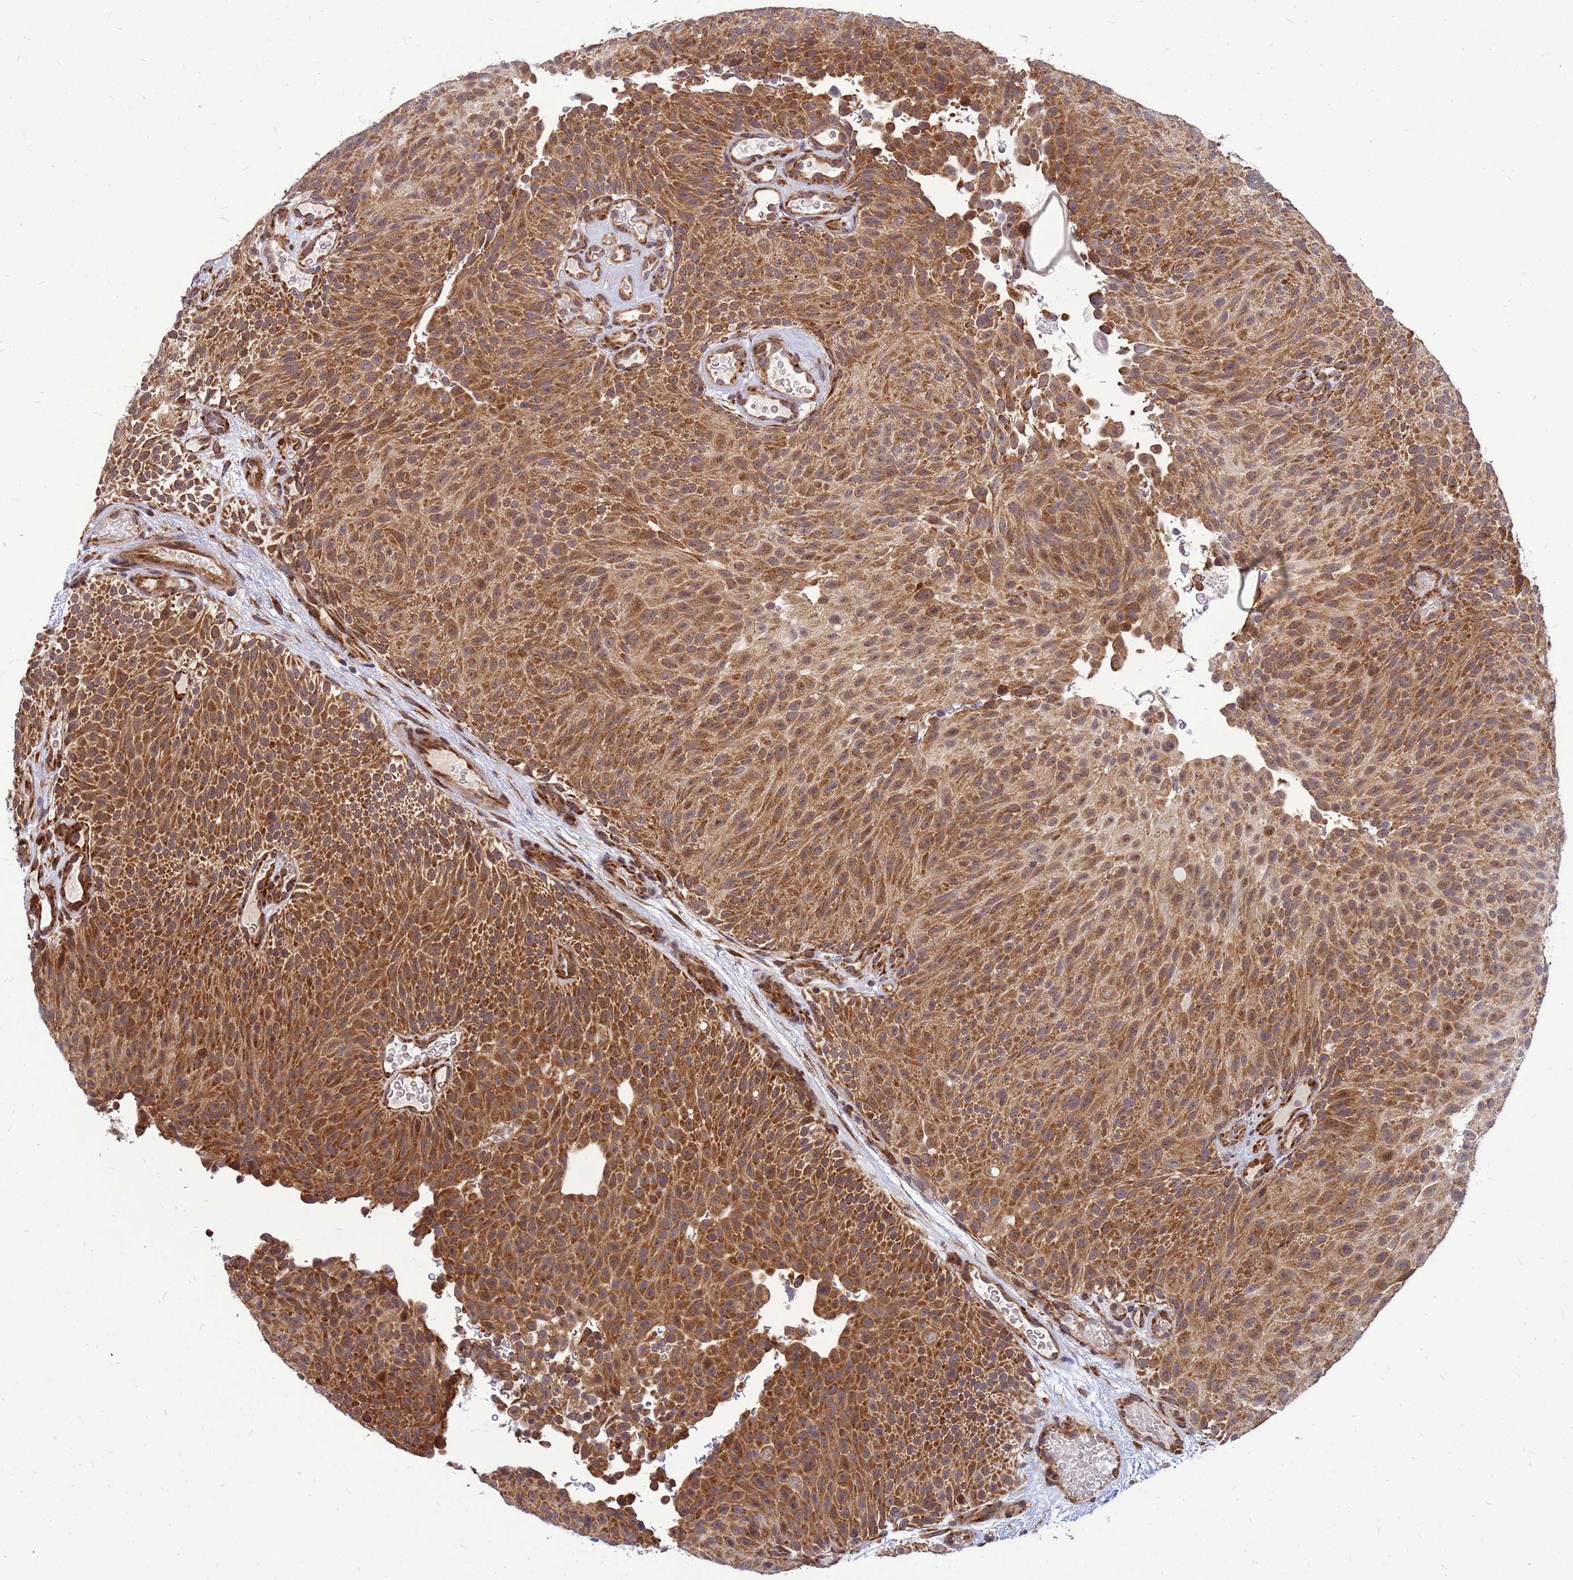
{"staining": {"intensity": "moderate", "quantity": ">75%", "location": "cytoplasmic/membranous"}, "tissue": "urothelial cancer", "cell_type": "Tumor cells", "image_type": "cancer", "snomed": [{"axis": "morphology", "description": "Urothelial carcinoma, Low grade"}, {"axis": "topography", "description": "Urinary bladder"}], "caption": "Tumor cells reveal medium levels of moderate cytoplasmic/membranous staining in approximately >75% of cells in human urothelial cancer. (Stains: DAB in brown, nuclei in blue, Microscopy: brightfield microscopy at high magnification).", "gene": "RPL8", "patient": {"sex": "male", "age": 78}}